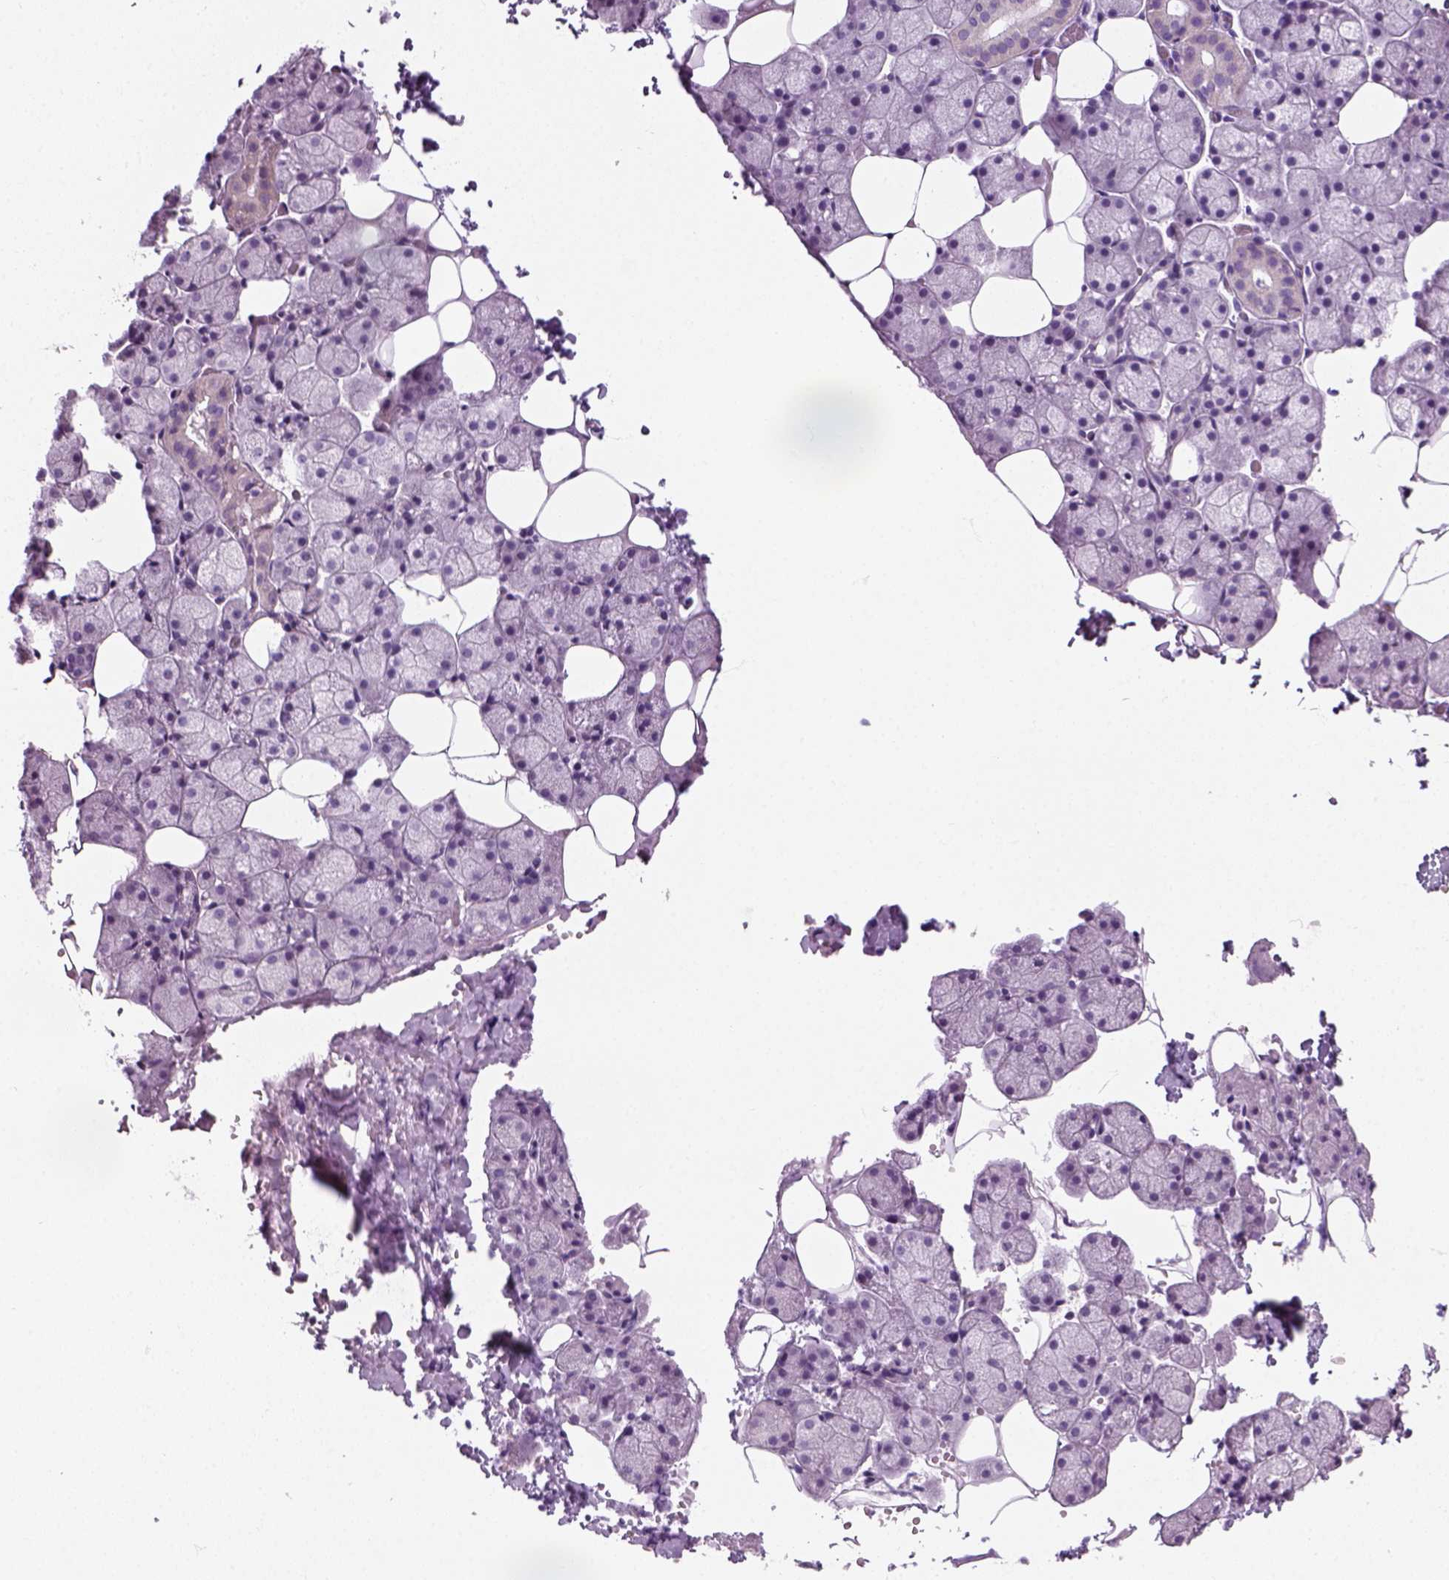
{"staining": {"intensity": "negative", "quantity": "none", "location": "none"}, "tissue": "salivary gland", "cell_type": "Glandular cells", "image_type": "normal", "snomed": [{"axis": "morphology", "description": "Normal tissue, NOS"}, {"axis": "topography", "description": "Salivary gland"}], "caption": "Immunohistochemistry image of unremarkable salivary gland: human salivary gland stained with DAB (3,3'-diaminobenzidine) displays no significant protein positivity in glandular cells.", "gene": "SLC12A5", "patient": {"sex": "male", "age": 38}}